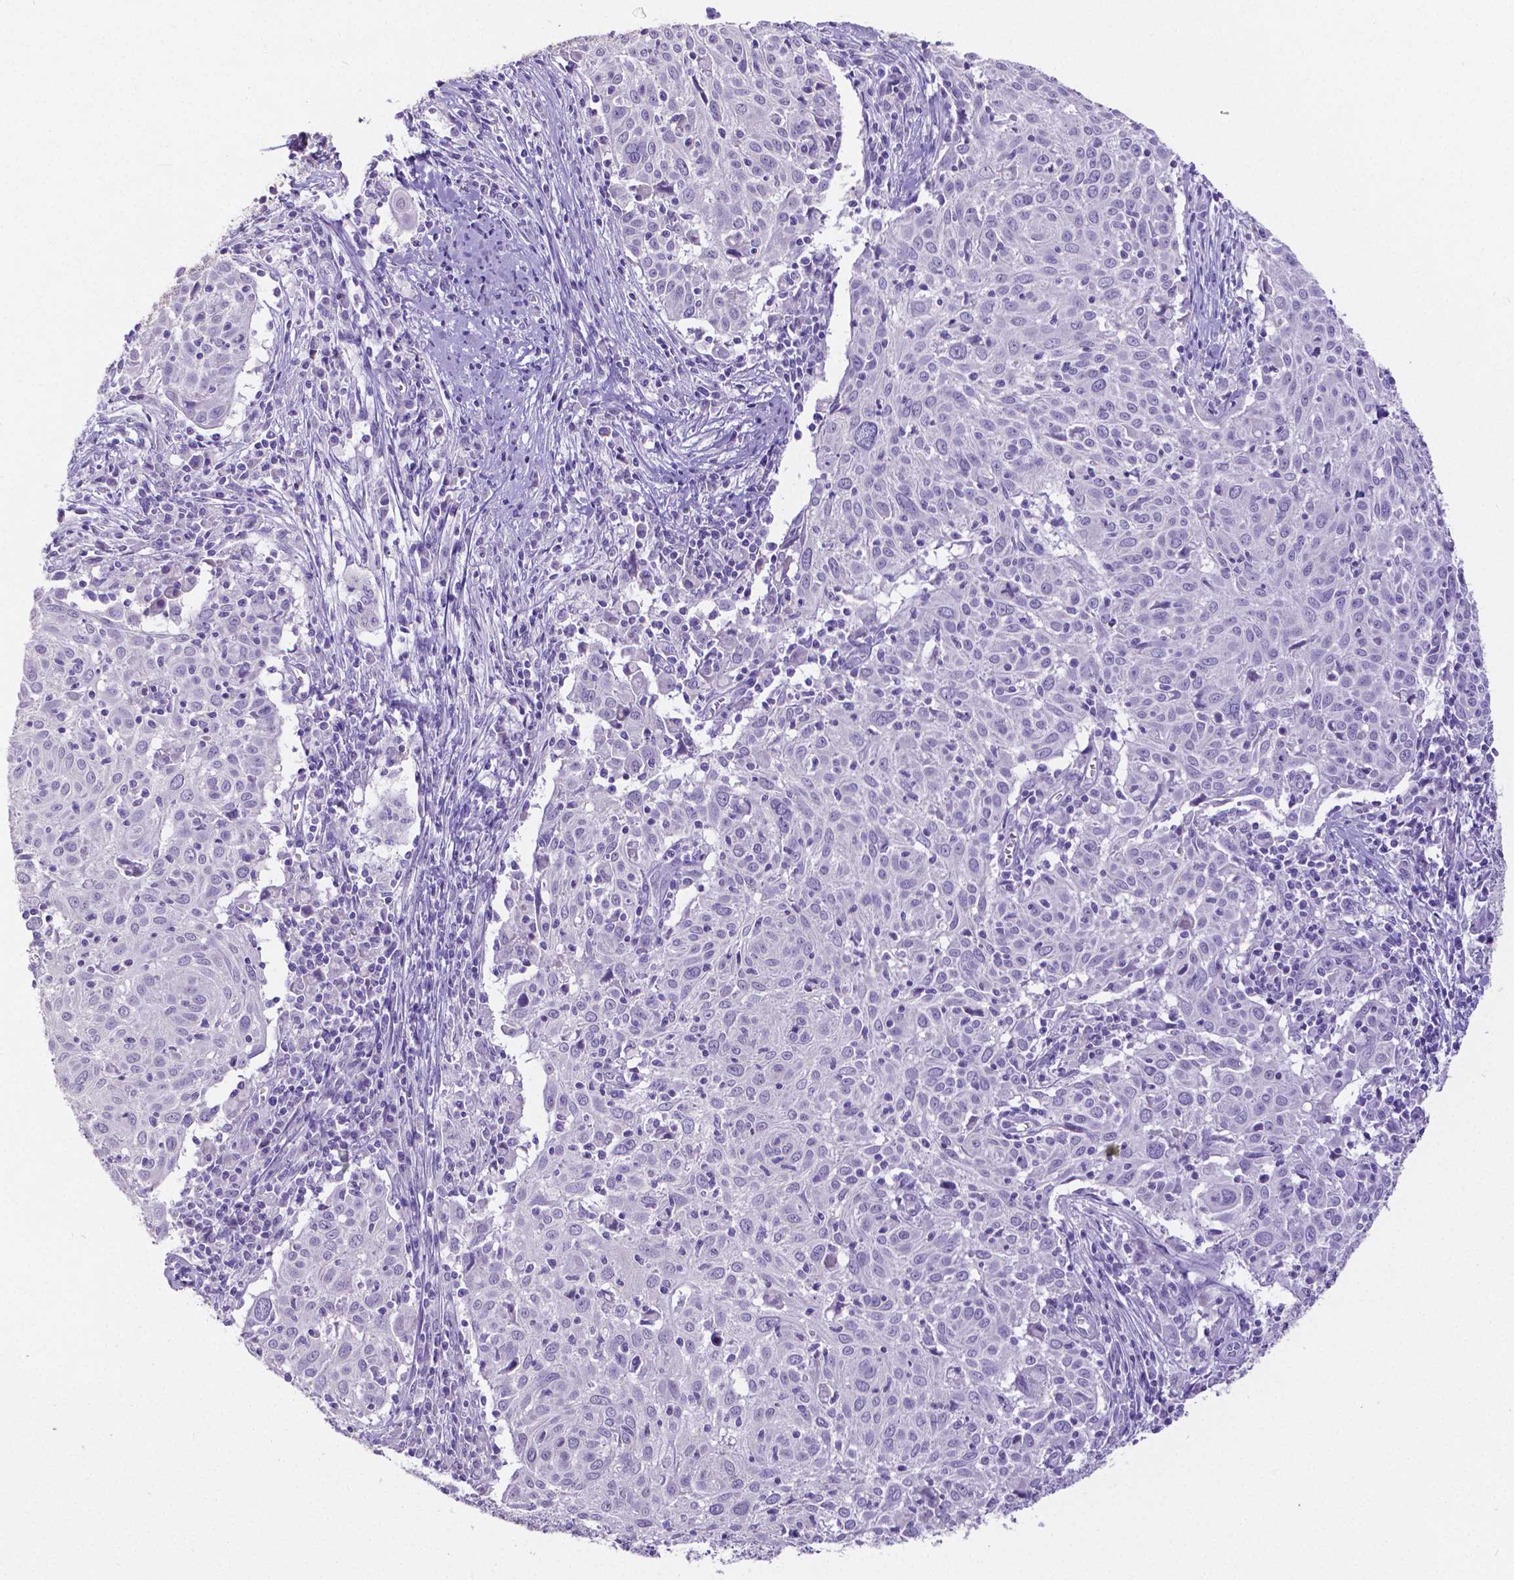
{"staining": {"intensity": "negative", "quantity": "none", "location": "none"}, "tissue": "cervical cancer", "cell_type": "Tumor cells", "image_type": "cancer", "snomed": [{"axis": "morphology", "description": "Squamous cell carcinoma, NOS"}, {"axis": "topography", "description": "Cervix"}], "caption": "IHC of human cervical squamous cell carcinoma shows no positivity in tumor cells. (Brightfield microscopy of DAB (3,3'-diaminobenzidine) IHC at high magnification).", "gene": "SATB2", "patient": {"sex": "female", "age": 39}}